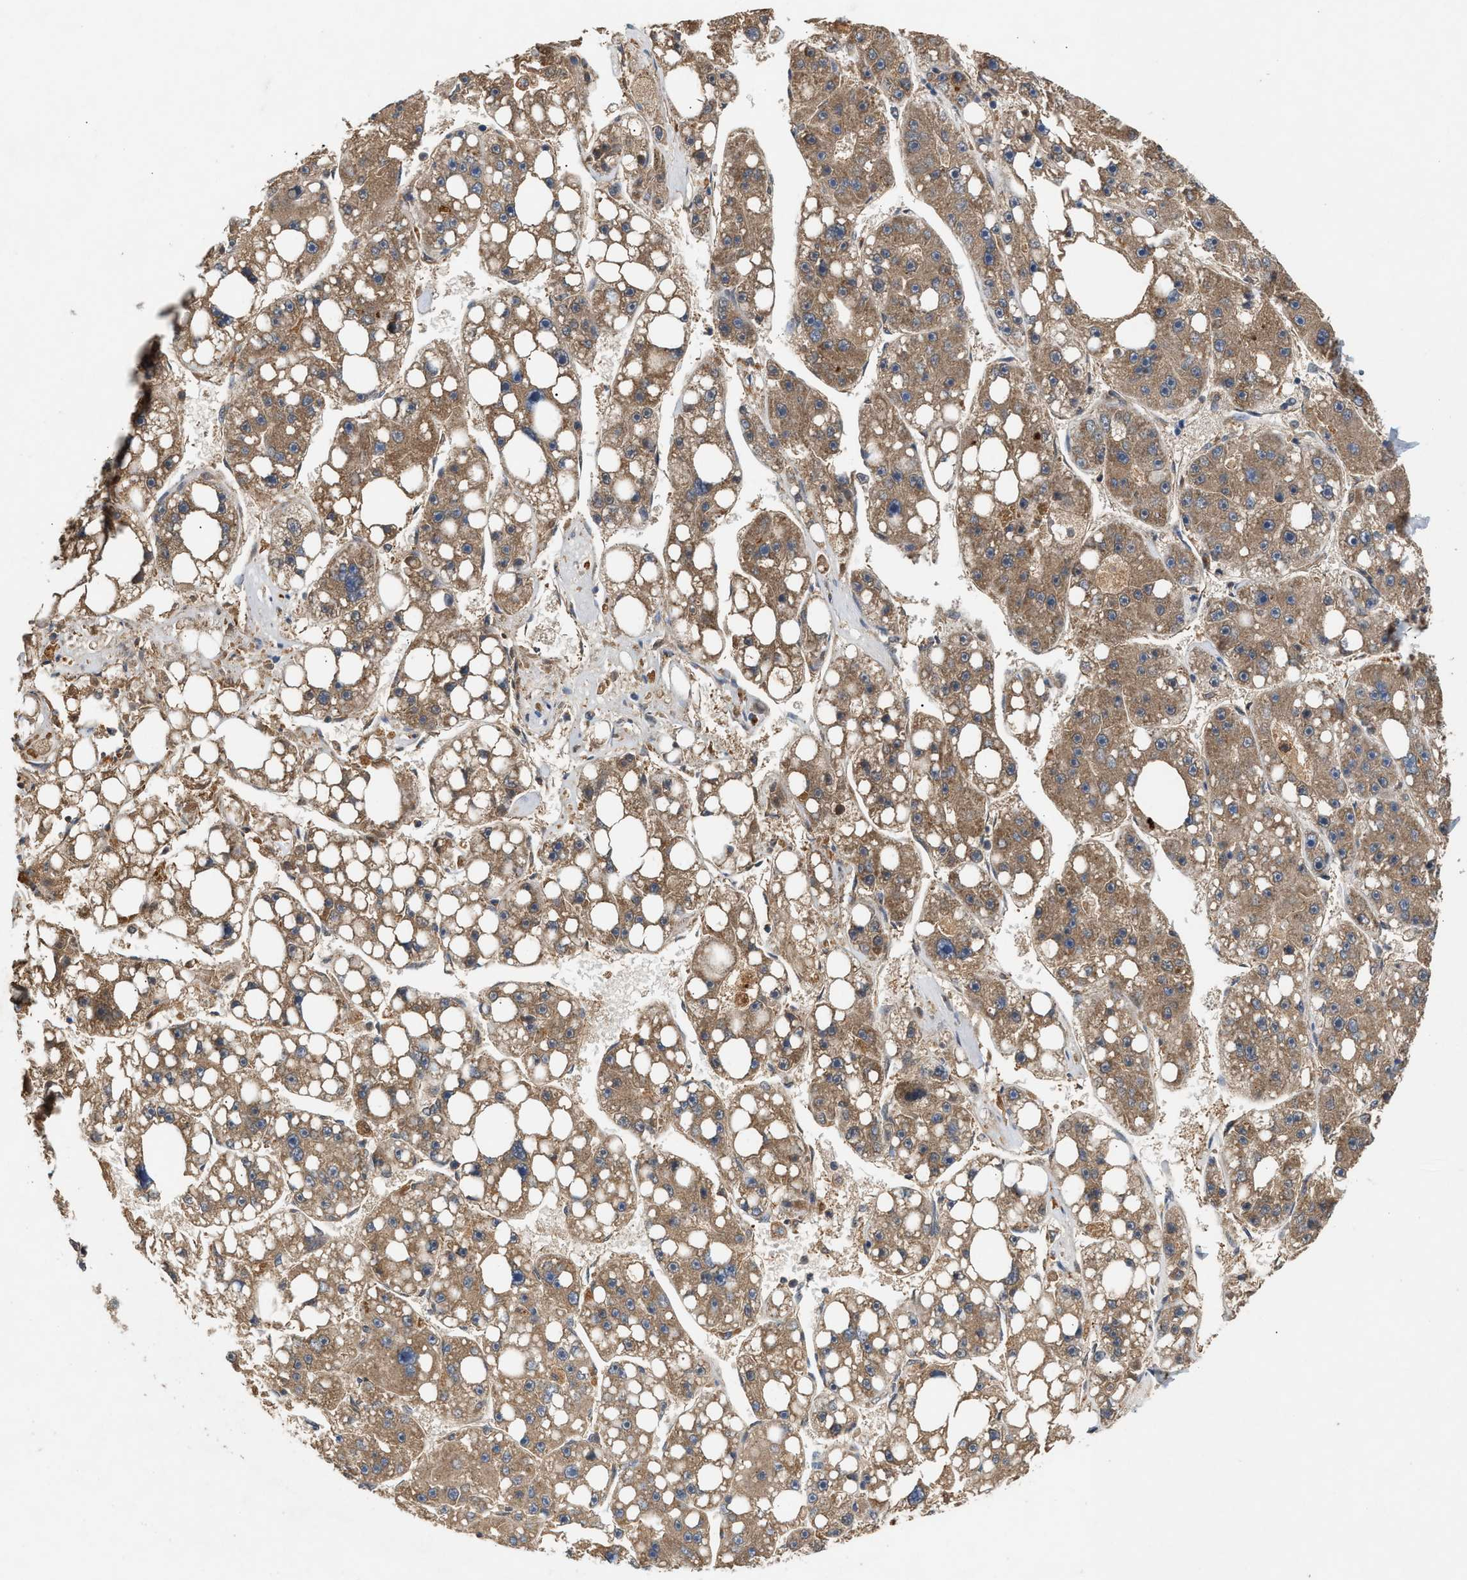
{"staining": {"intensity": "moderate", "quantity": ">75%", "location": "cytoplasmic/membranous"}, "tissue": "liver cancer", "cell_type": "Tumor cells", "image_type": "cancer", "snomed": [{"axis": "morphology", "description": "Carcinoma, Hepatocellular, NOS"}, {"axis": "topography", "description": "Liver"}], "caption": "Immunohistochemical staining of human liver hepatocellular carcinoma exhibits medium levels of moderate cytoplasmic/membranous staining in approximately >75% of tumor cells. (DAB = brown stain, brightfield microscopy at high magnification).", "gene": "RUSC2", "patient": {"sex": "female", "age": 61}}